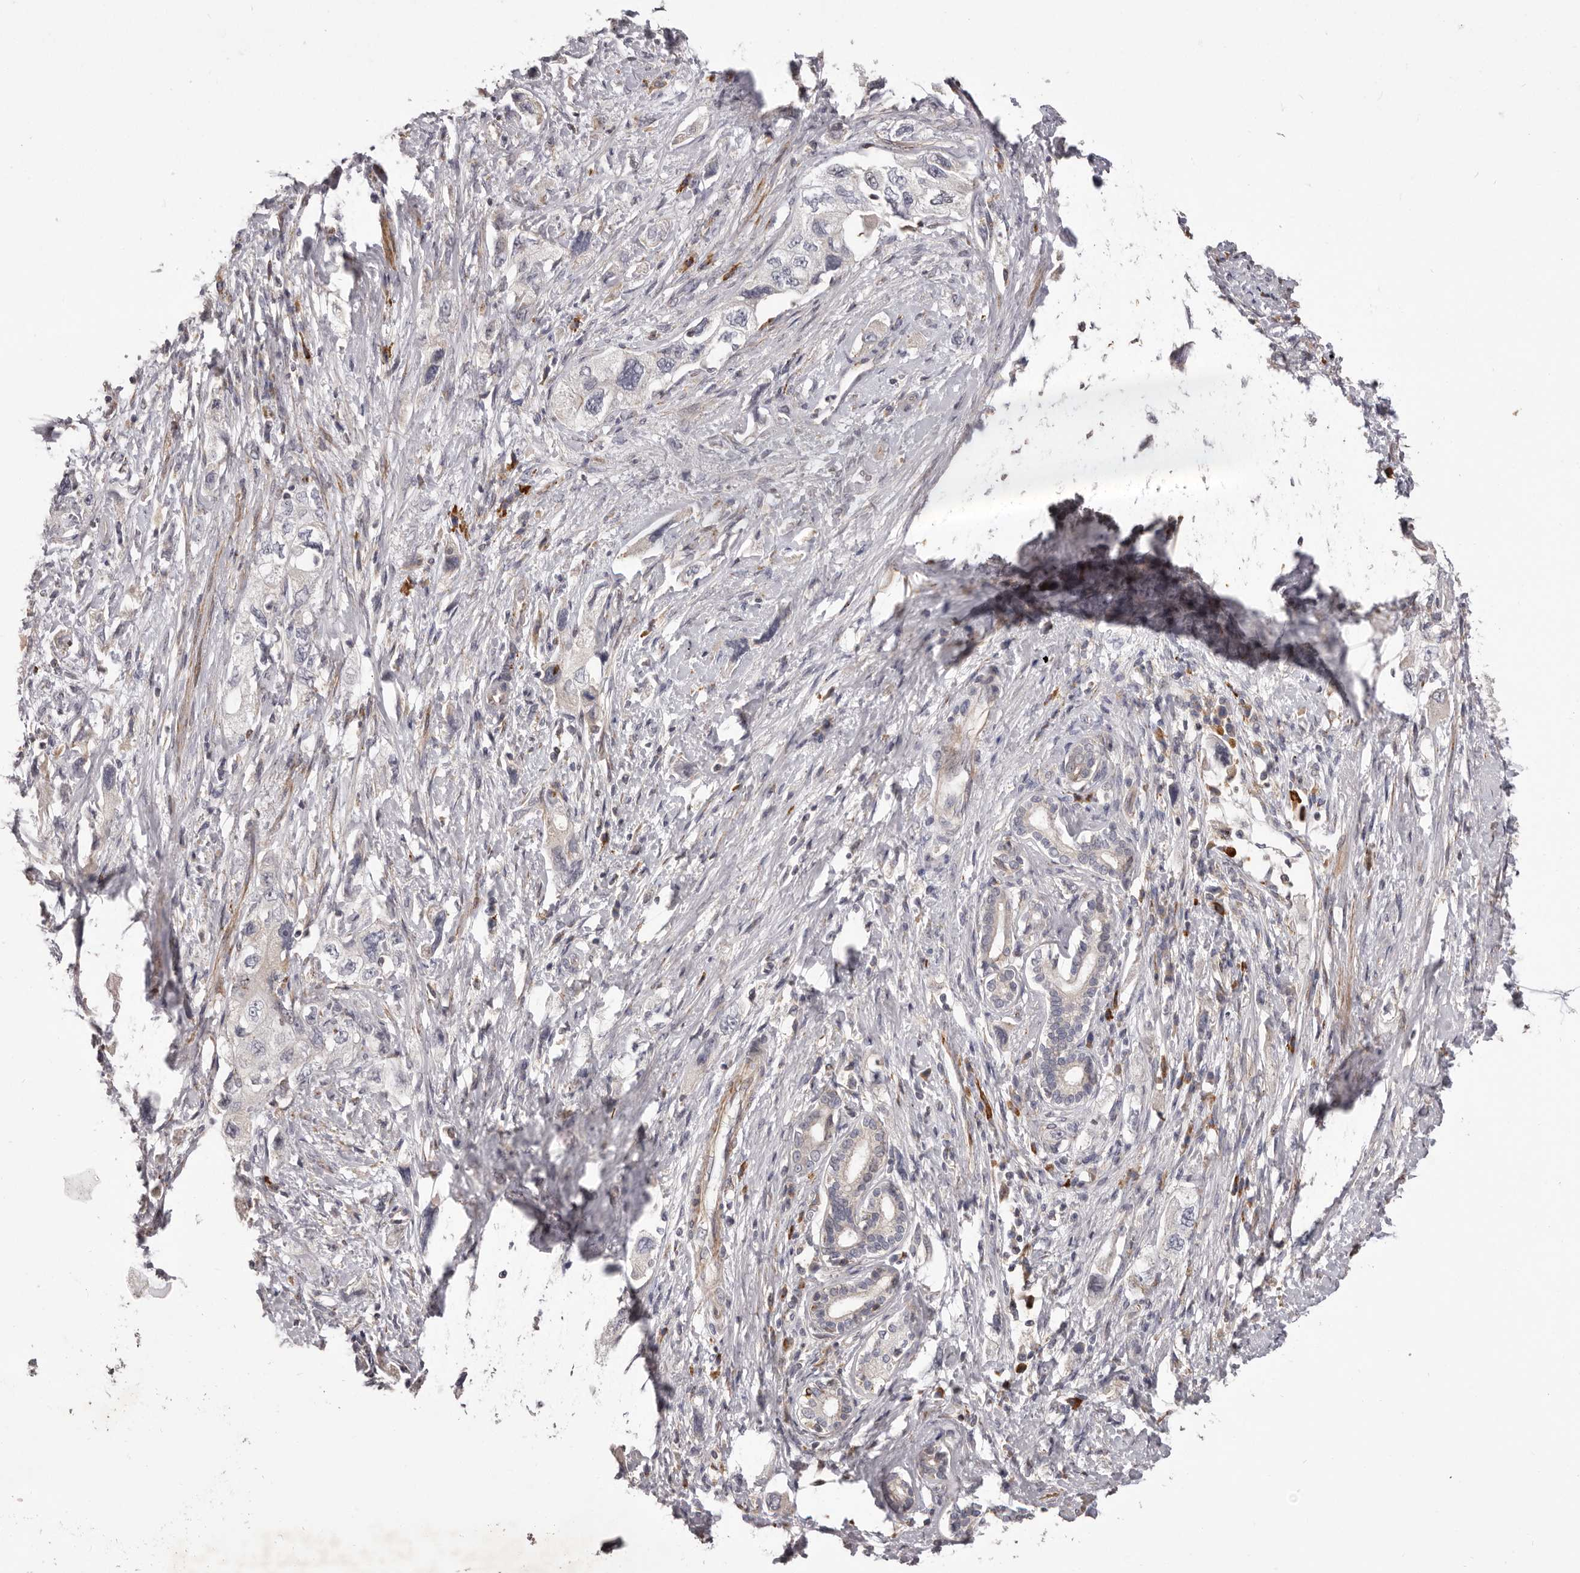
{"staining": {"intensity": "negative", "quantity": "none", "location": "none"}, "tissue": "pancreatic cancer", "cell_type": "Tumor cells", "image_type": "cancer", "snomed": [{"axis": "morphology", "description": "Adenocarcinoma, NOS"}, {"axis": "topography", "description": "Pancreas"}], "caption": "Pancreatic adenocarcinoma was stained to show a protein in brown. There is no significant positivity in tumor cells.", "gene": "ALPK1", "patient": {"sex": "female", "age": 73}}